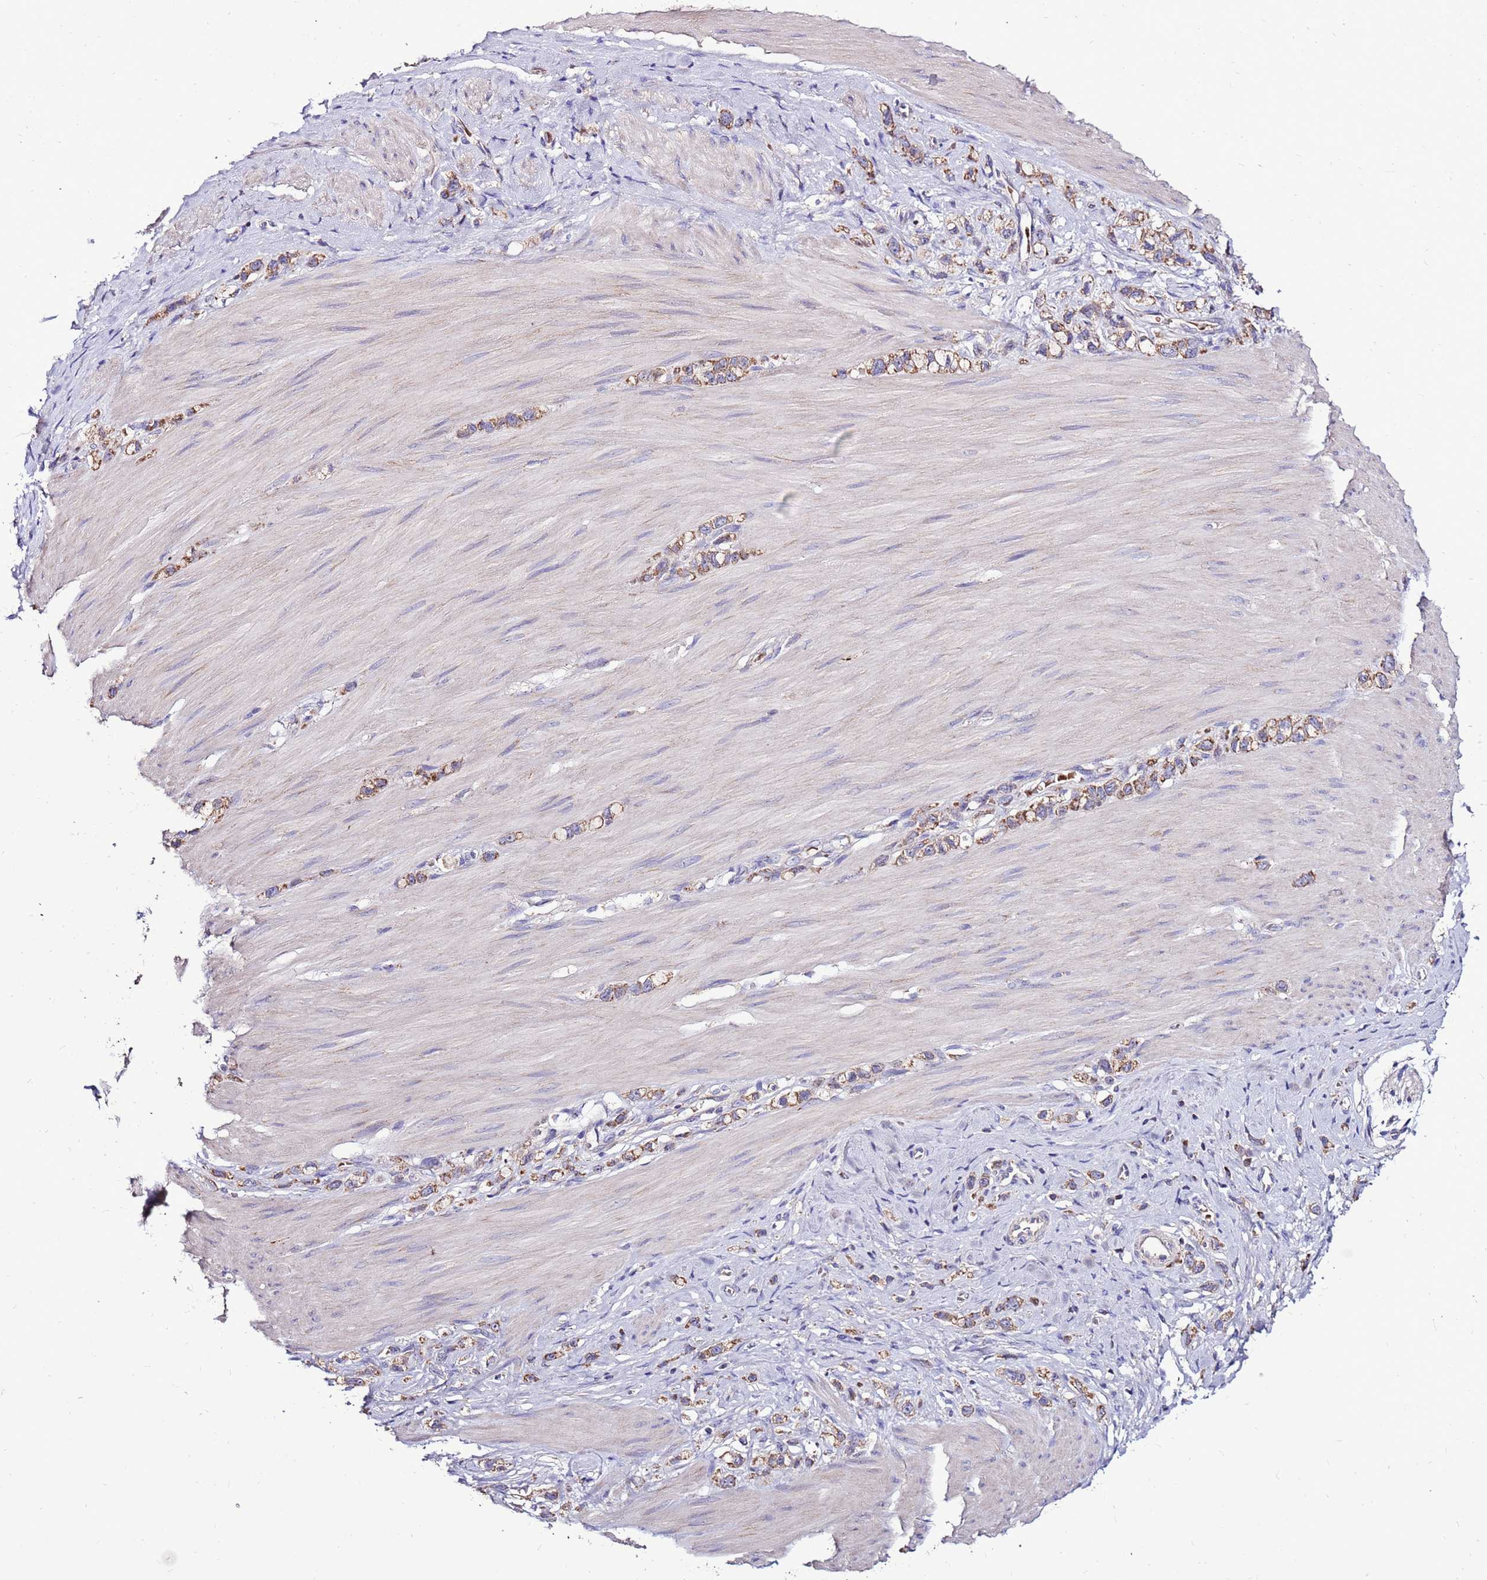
{"staining": {"intensity": "moderate", "quantity": ">75%", "location": "cytoplasmic/membranous"}, "tissue": "stomach cancer", "cell_type": "Tumor cells", "image_type": "cancer", "snomed": [{"axis": "morphology", "description": "Adenocarcinoma, NOS"}, {"axis": "topography", "description": "Stomach"}], "caption": "About >75% of tumor cells in human adenocarcinoma (stomach) exhibit moderate cytoplasmic/membranous protein expression as visualized by brown immunohistochemical staining.", "gene": "SPSB3", "patient": {"sex": "female", "age": 65}}